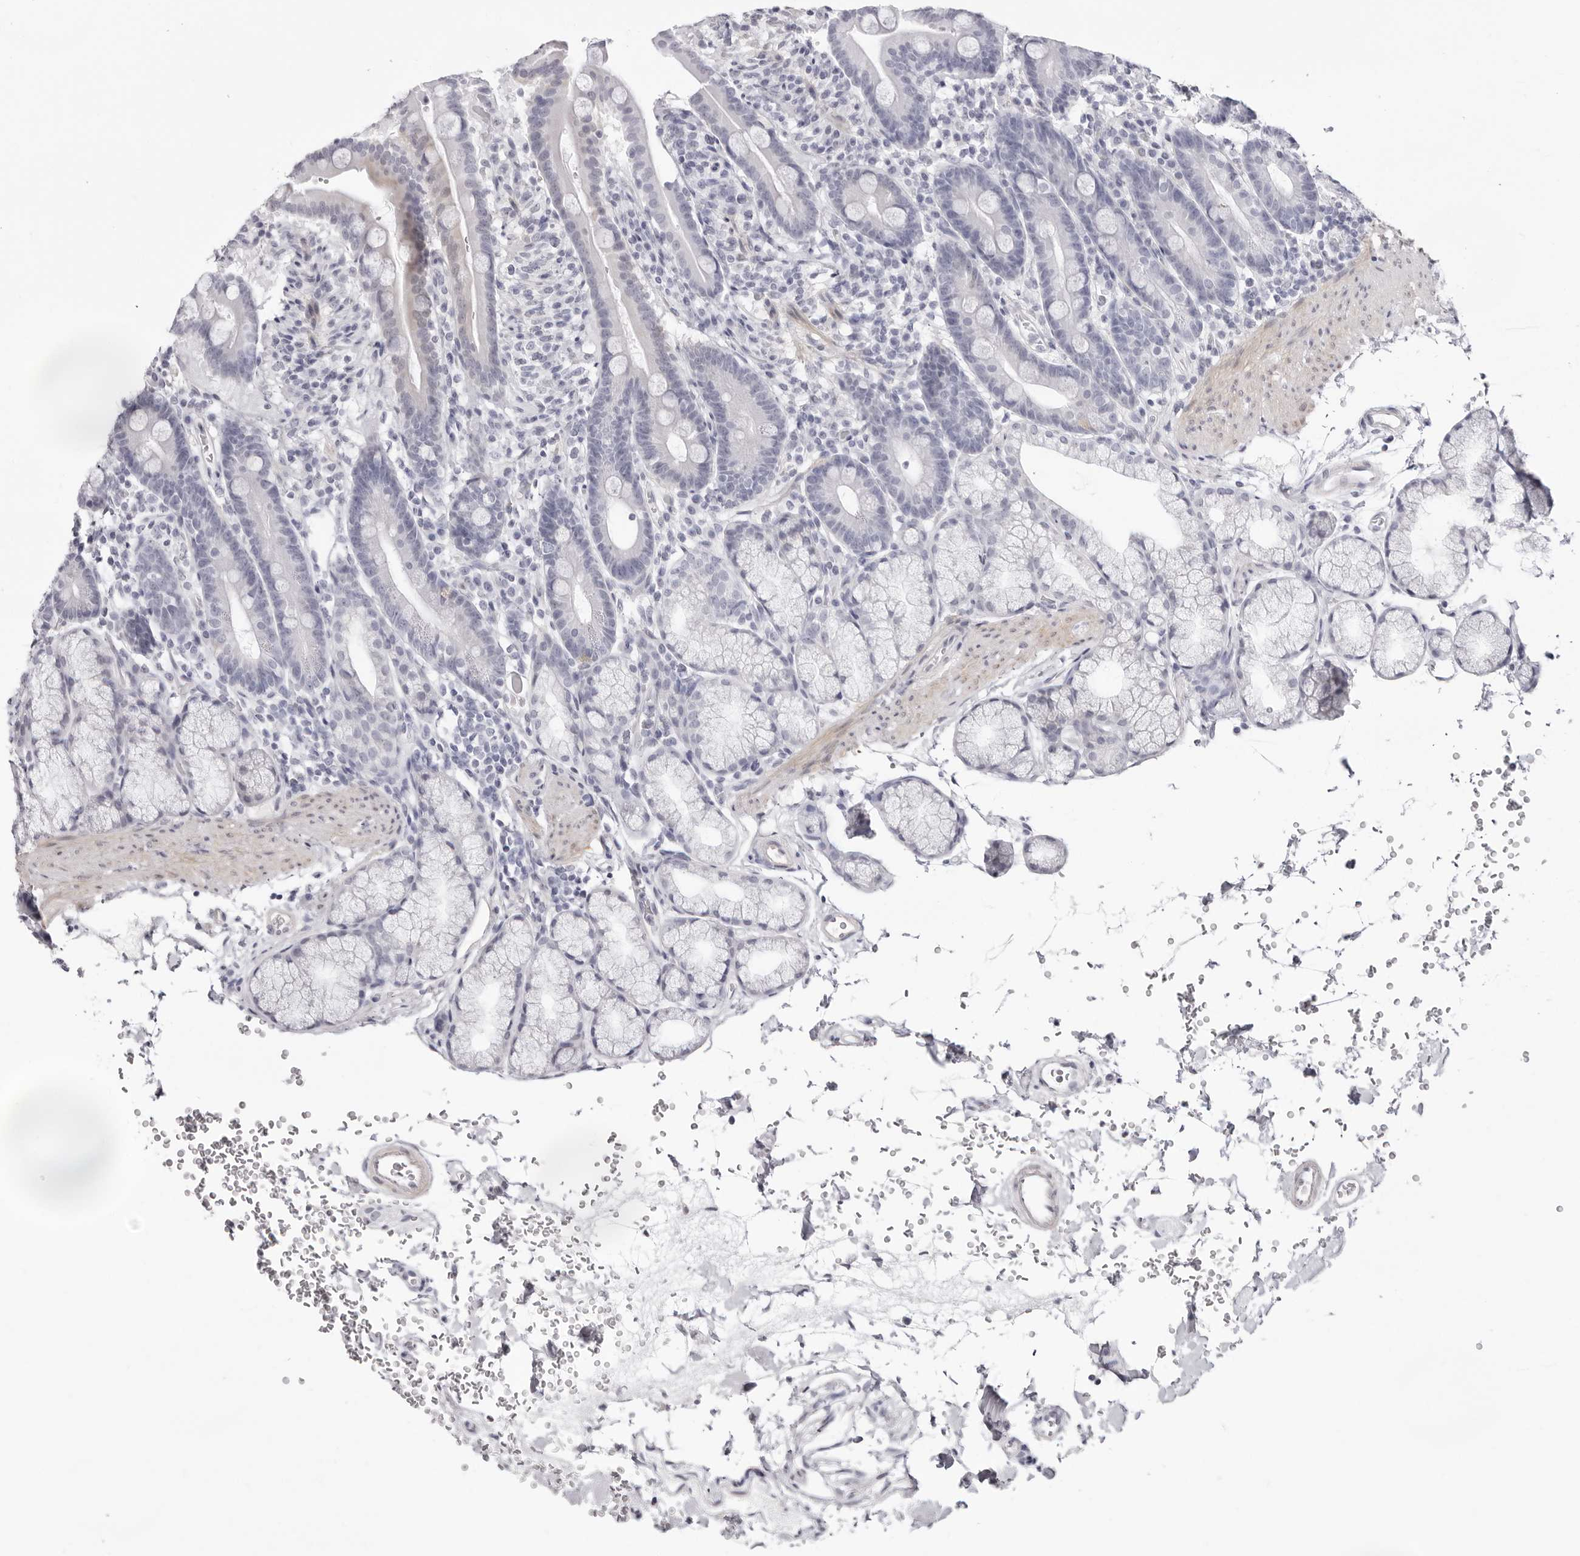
{"staining": {"intensity": "negative", "quantity": "none", "location": "none"}, "tissue": "duodenum", "cell_type": "Glandular cells", "image_type": "normal", "snomed": [{"axis": "morphology", "description": "Normal tissue, NOS"}, {"axis": "topography", "description": "Duodenum"}], "caption": "An IHC photomicrograph of benign duodenum is shown. There is no staining in glandular cells of duodenum. (DAB immunohistochemistry with hematoxylin counter stain).", "gene": "INSL3", "patient": {"sex": "male", "age": 54}}